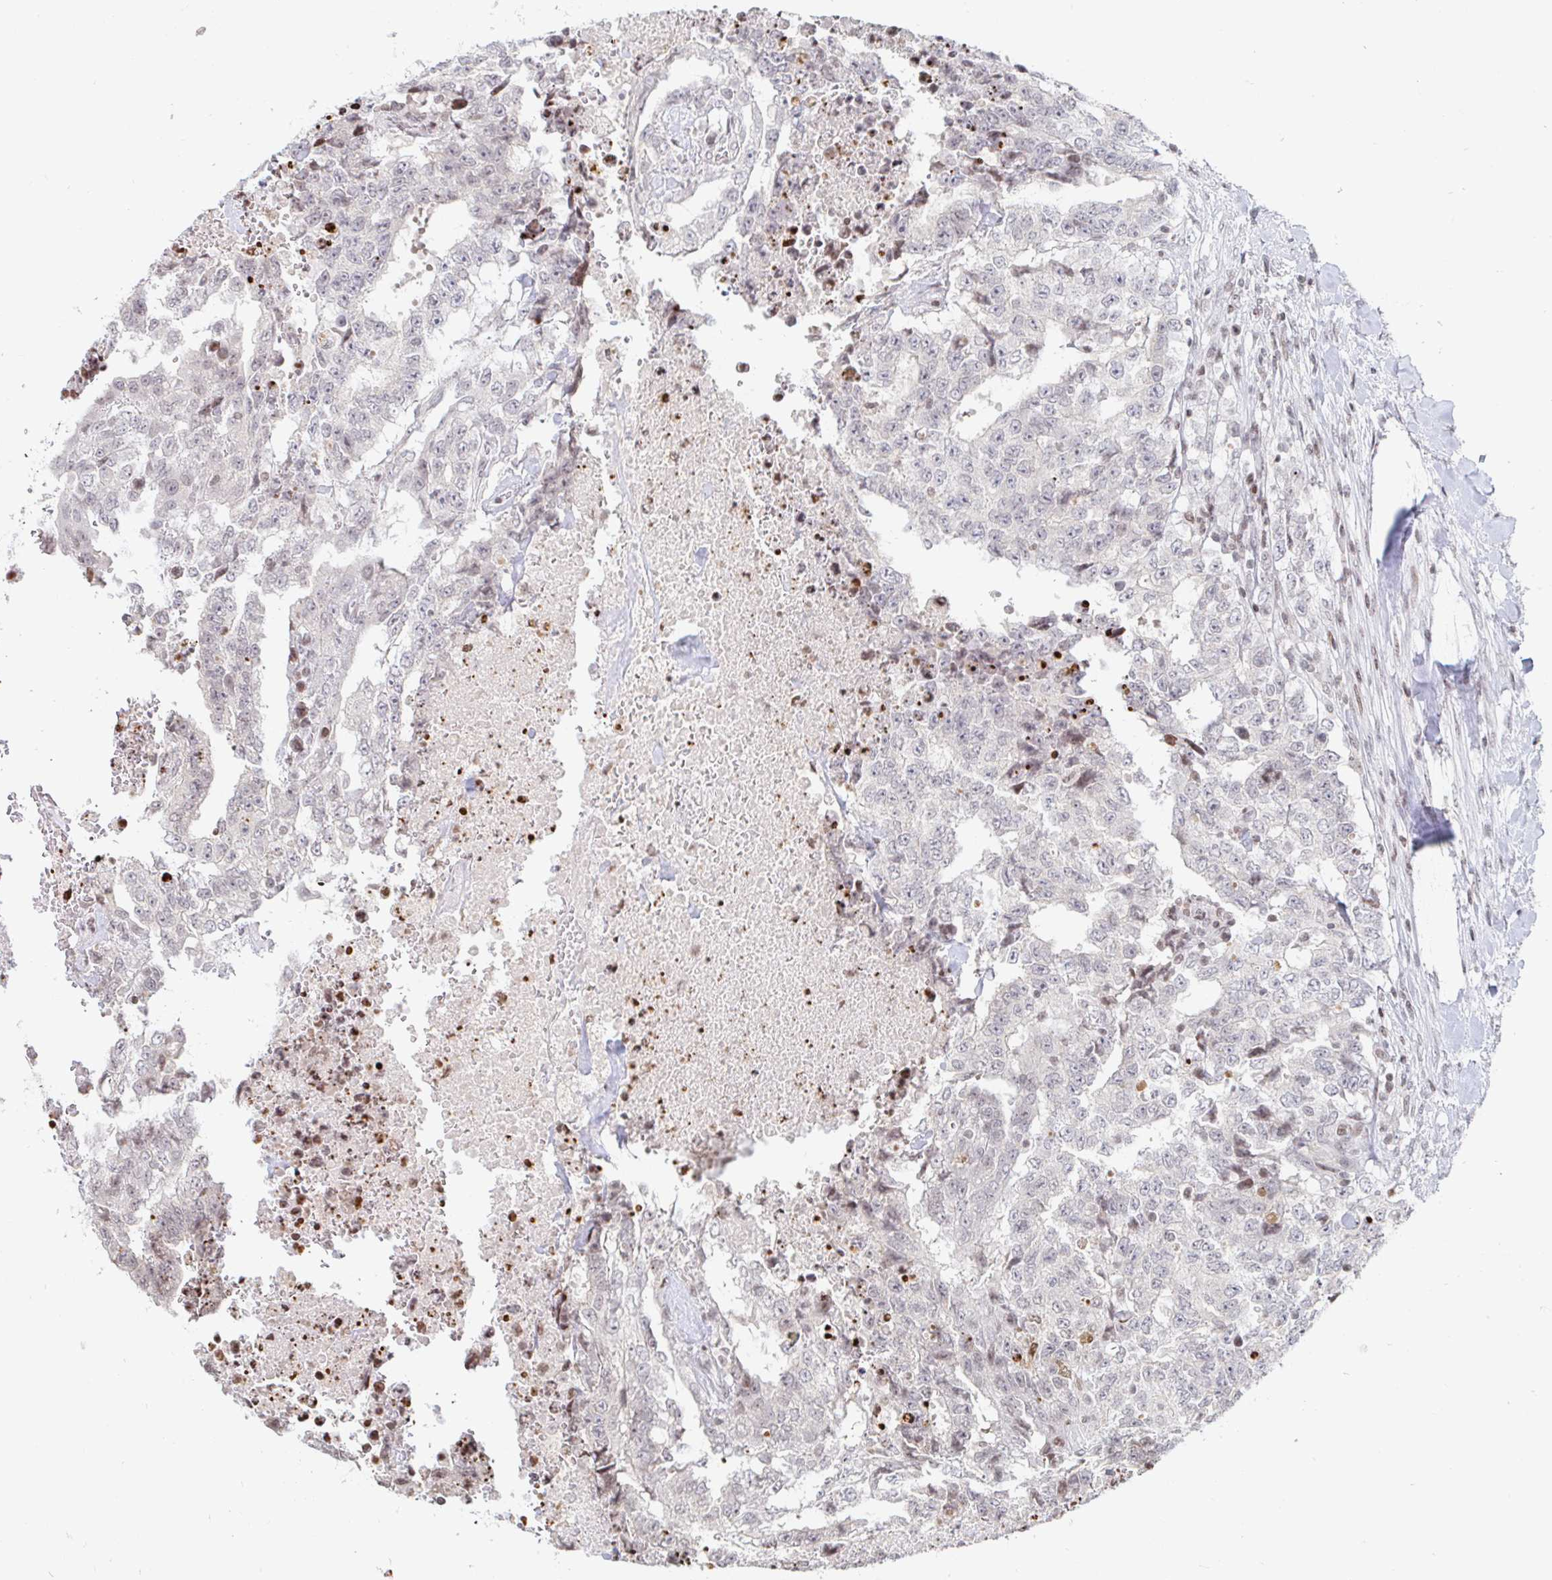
{"staining": {"intensity": "weak", "quantity": "<25%", "location": "nuclear"}, "tissue": "testis cancer", "cell_type": "Tumor cells", "image_type": "cancer", "snomed": [{"axis": "morphology", "description": "Carcinoma, Embryonal, NOS"}, {"axis": "topography", "description": "Testis"}], "caption": "This is an immunohistochemistry micrograph of human testis embryonal carcinoma. There is no staining in tumor cells.", "gene": "HOXC10", "patient": {"sex": "male", "age": 24}}